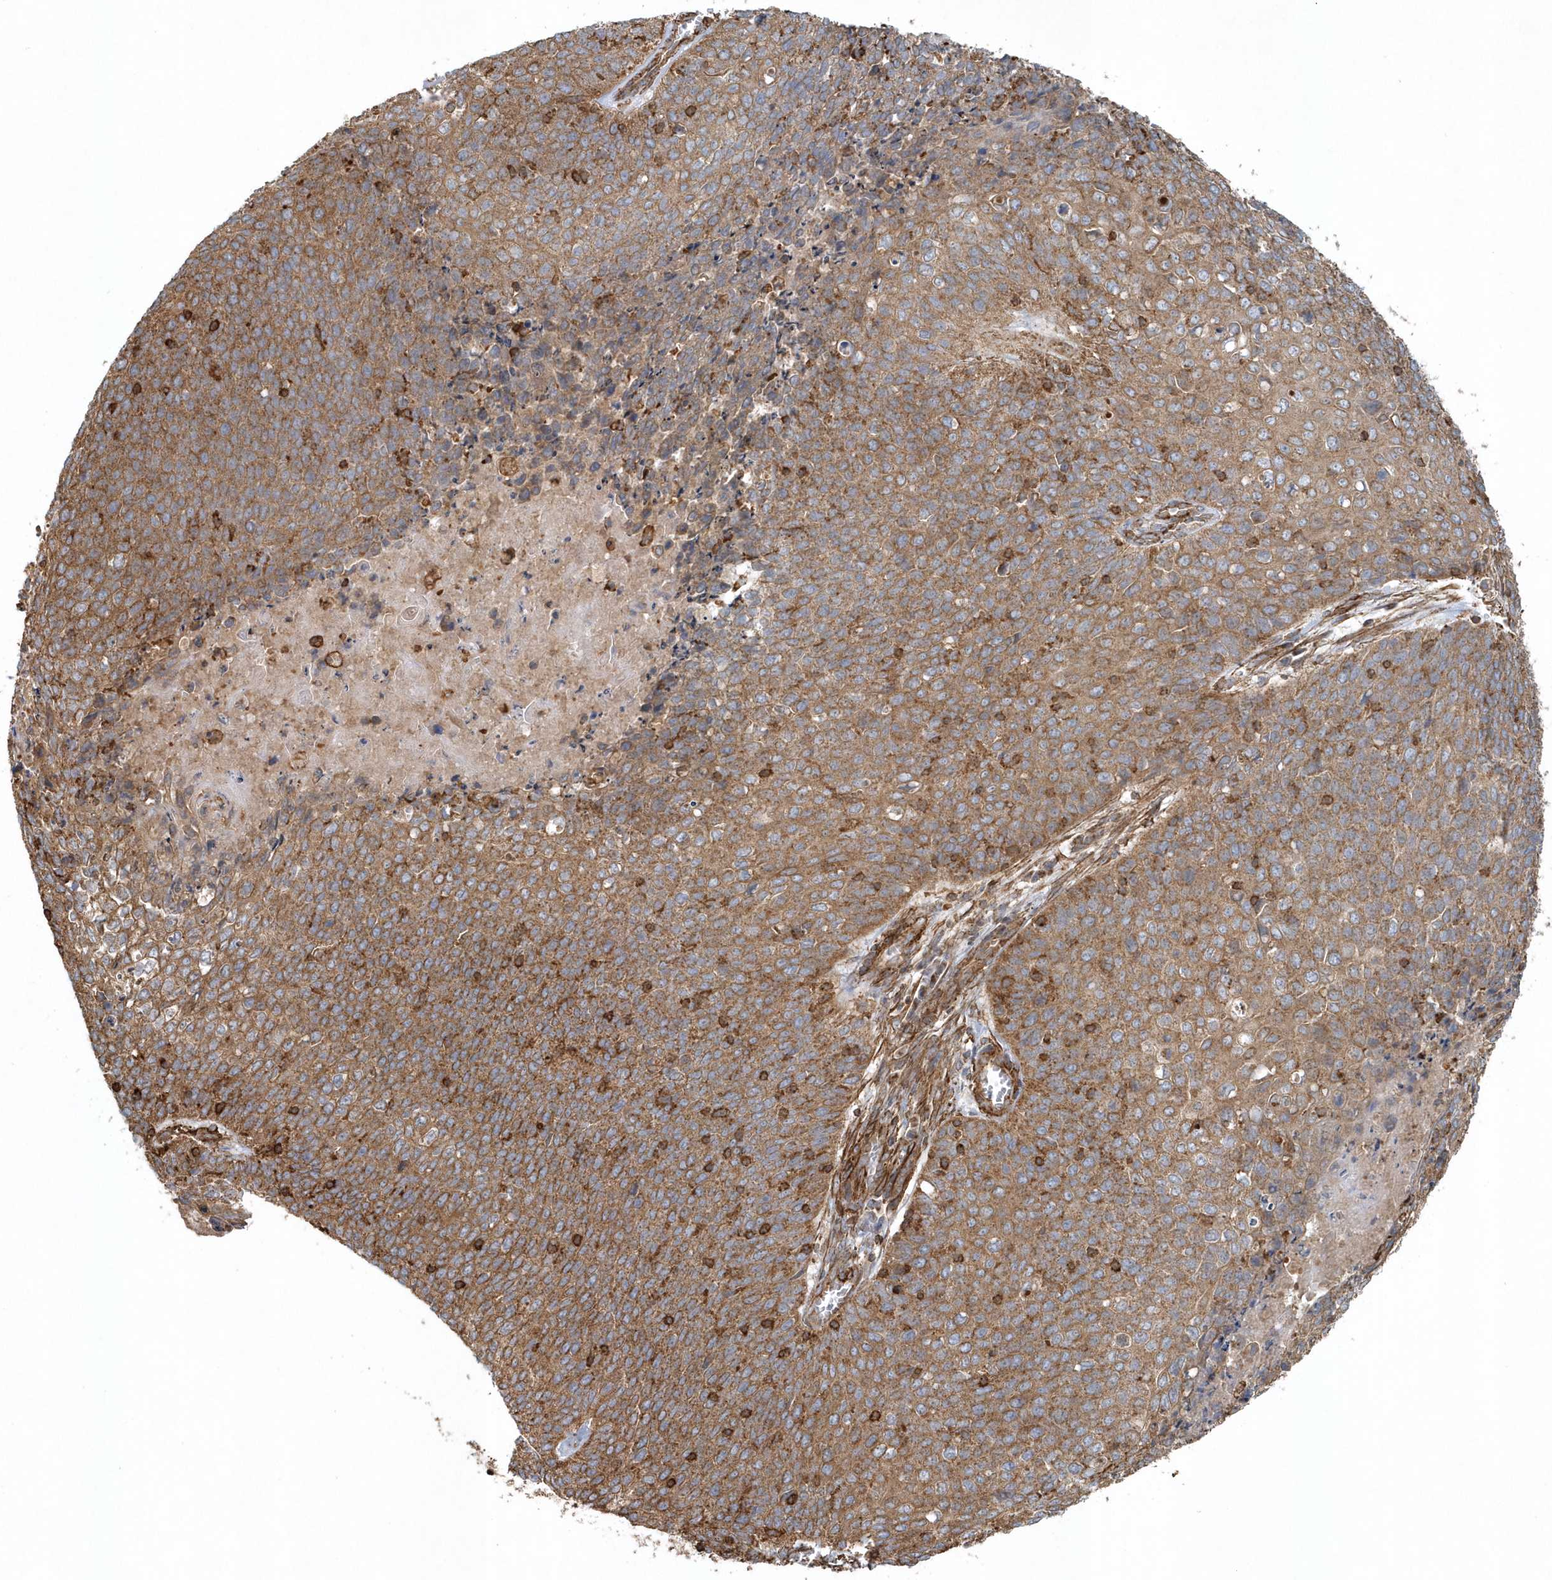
{"staining": {"intensity": "moderate", "quantity": ">75%", "location": "cytoplasmic/membranous"}, "tissue": "cervical cancer", "cell_type": "Tumor cells", "image_type": "cancer", "snomed": [{"axis": "morphology", "description": "Squamous cell carcinoma, NOS"}, {"axis": "topography", "description": "Cervix"}], "caption": "Cervical squamous cell carcinoma was stained to show a protein in brown. There is medium levels of moderate cytoplasmic/membranous expression in about >75% of tumor cells. (DAB (3,3'-diaminobenzidine) IHC, brown staining for protein, blue staining for nuclei).", "gene": "MMUT", "patient": {"sex": "female", "age": 39}}